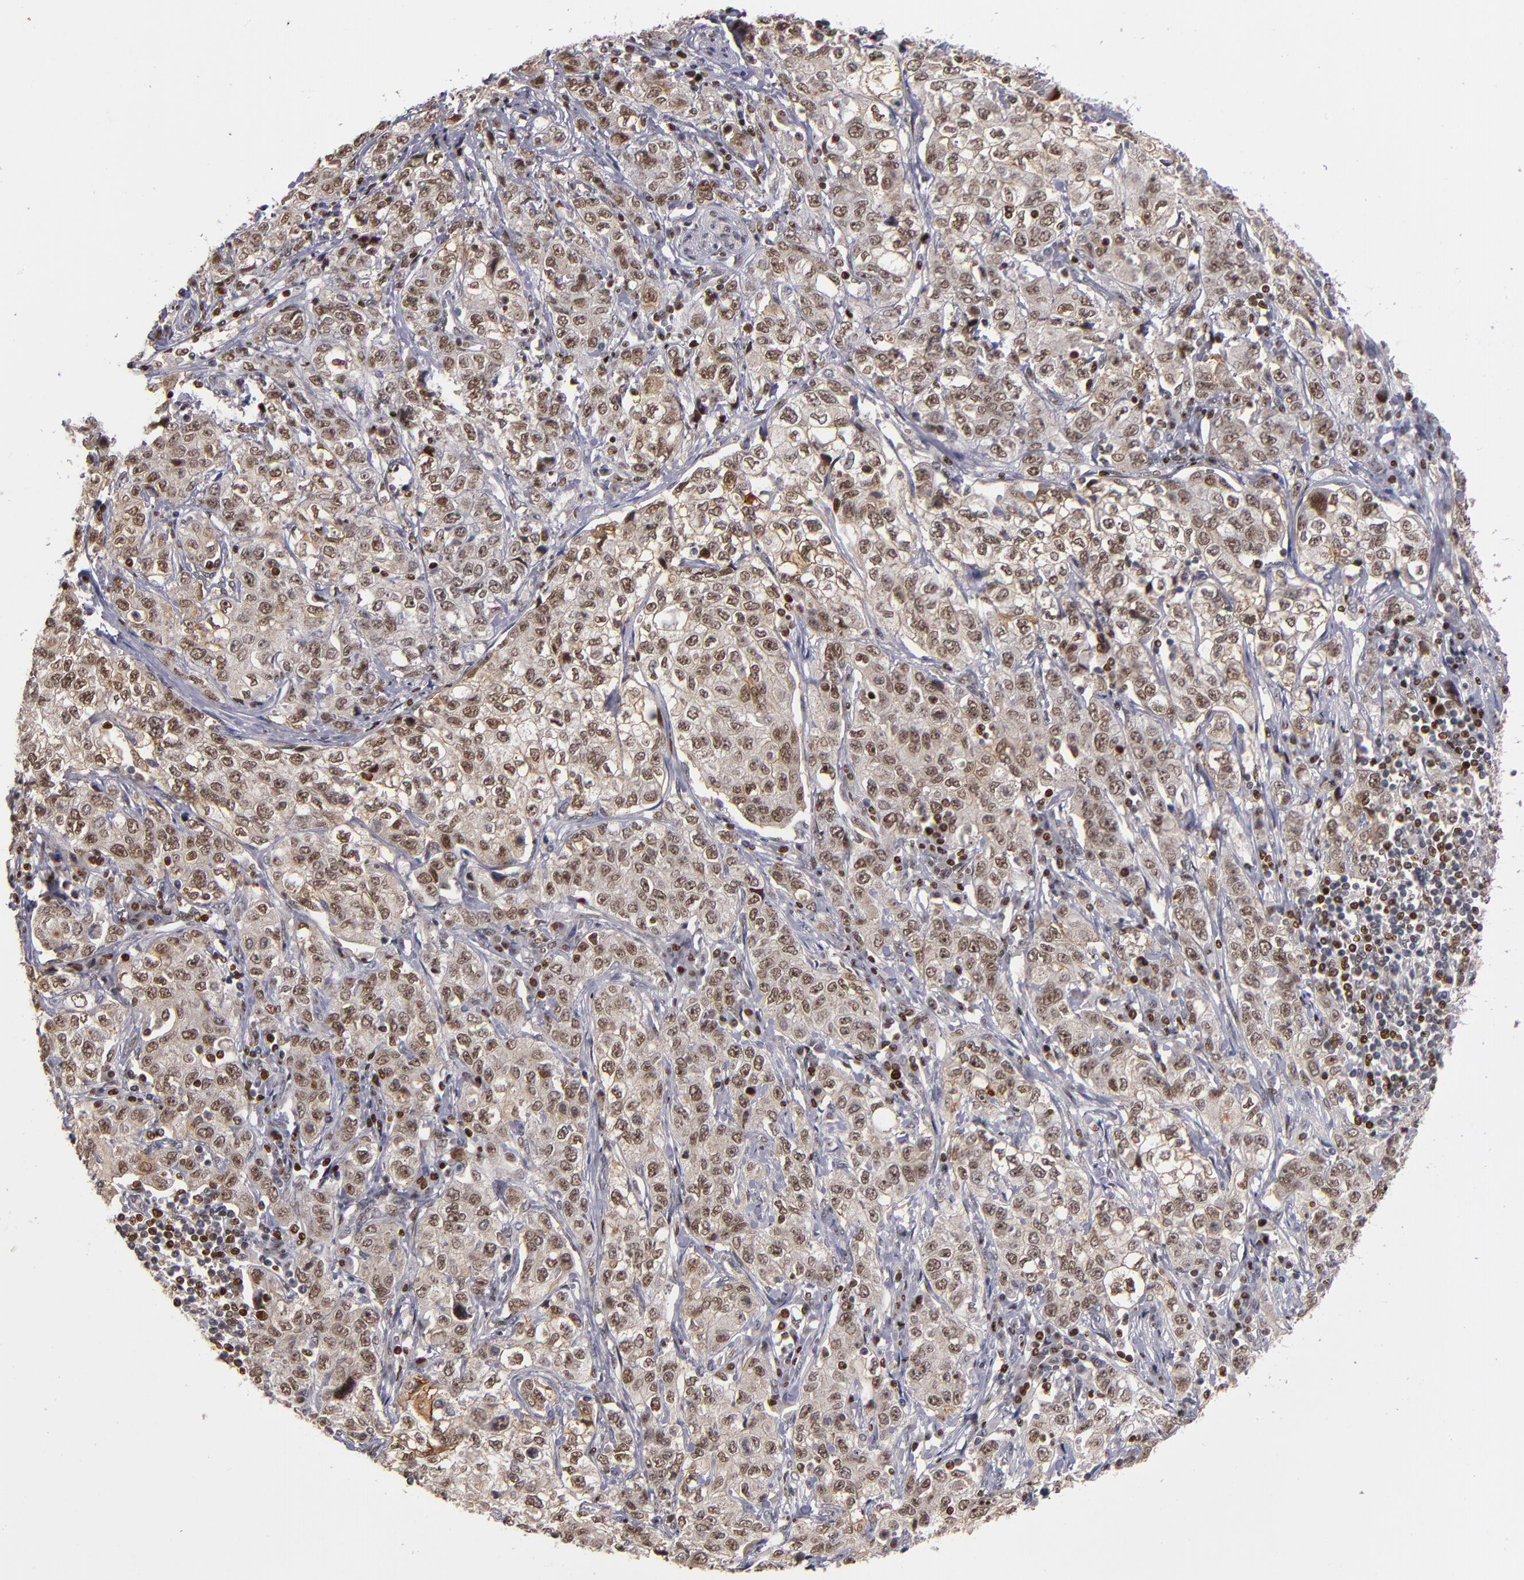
{"staining": {"intensity": "weak", "quantity": ">75%", "location": "nuclear"}, "tissue": "stomach cancer", "cell_type": "Tumor cells", "image_type": "cancer", "snomed": [{"axis": "morphology", "description": "Adenocarcinoma, NOS"}, {"axis": "topography", "description": "Stomach"}], "caption": "A brown stain shows weak nuclear positivity of a protein in stomach adenocarcinoma tumor cells.", "gene": "KDM6A", "patient": {"sex": "male", "age": 48}}